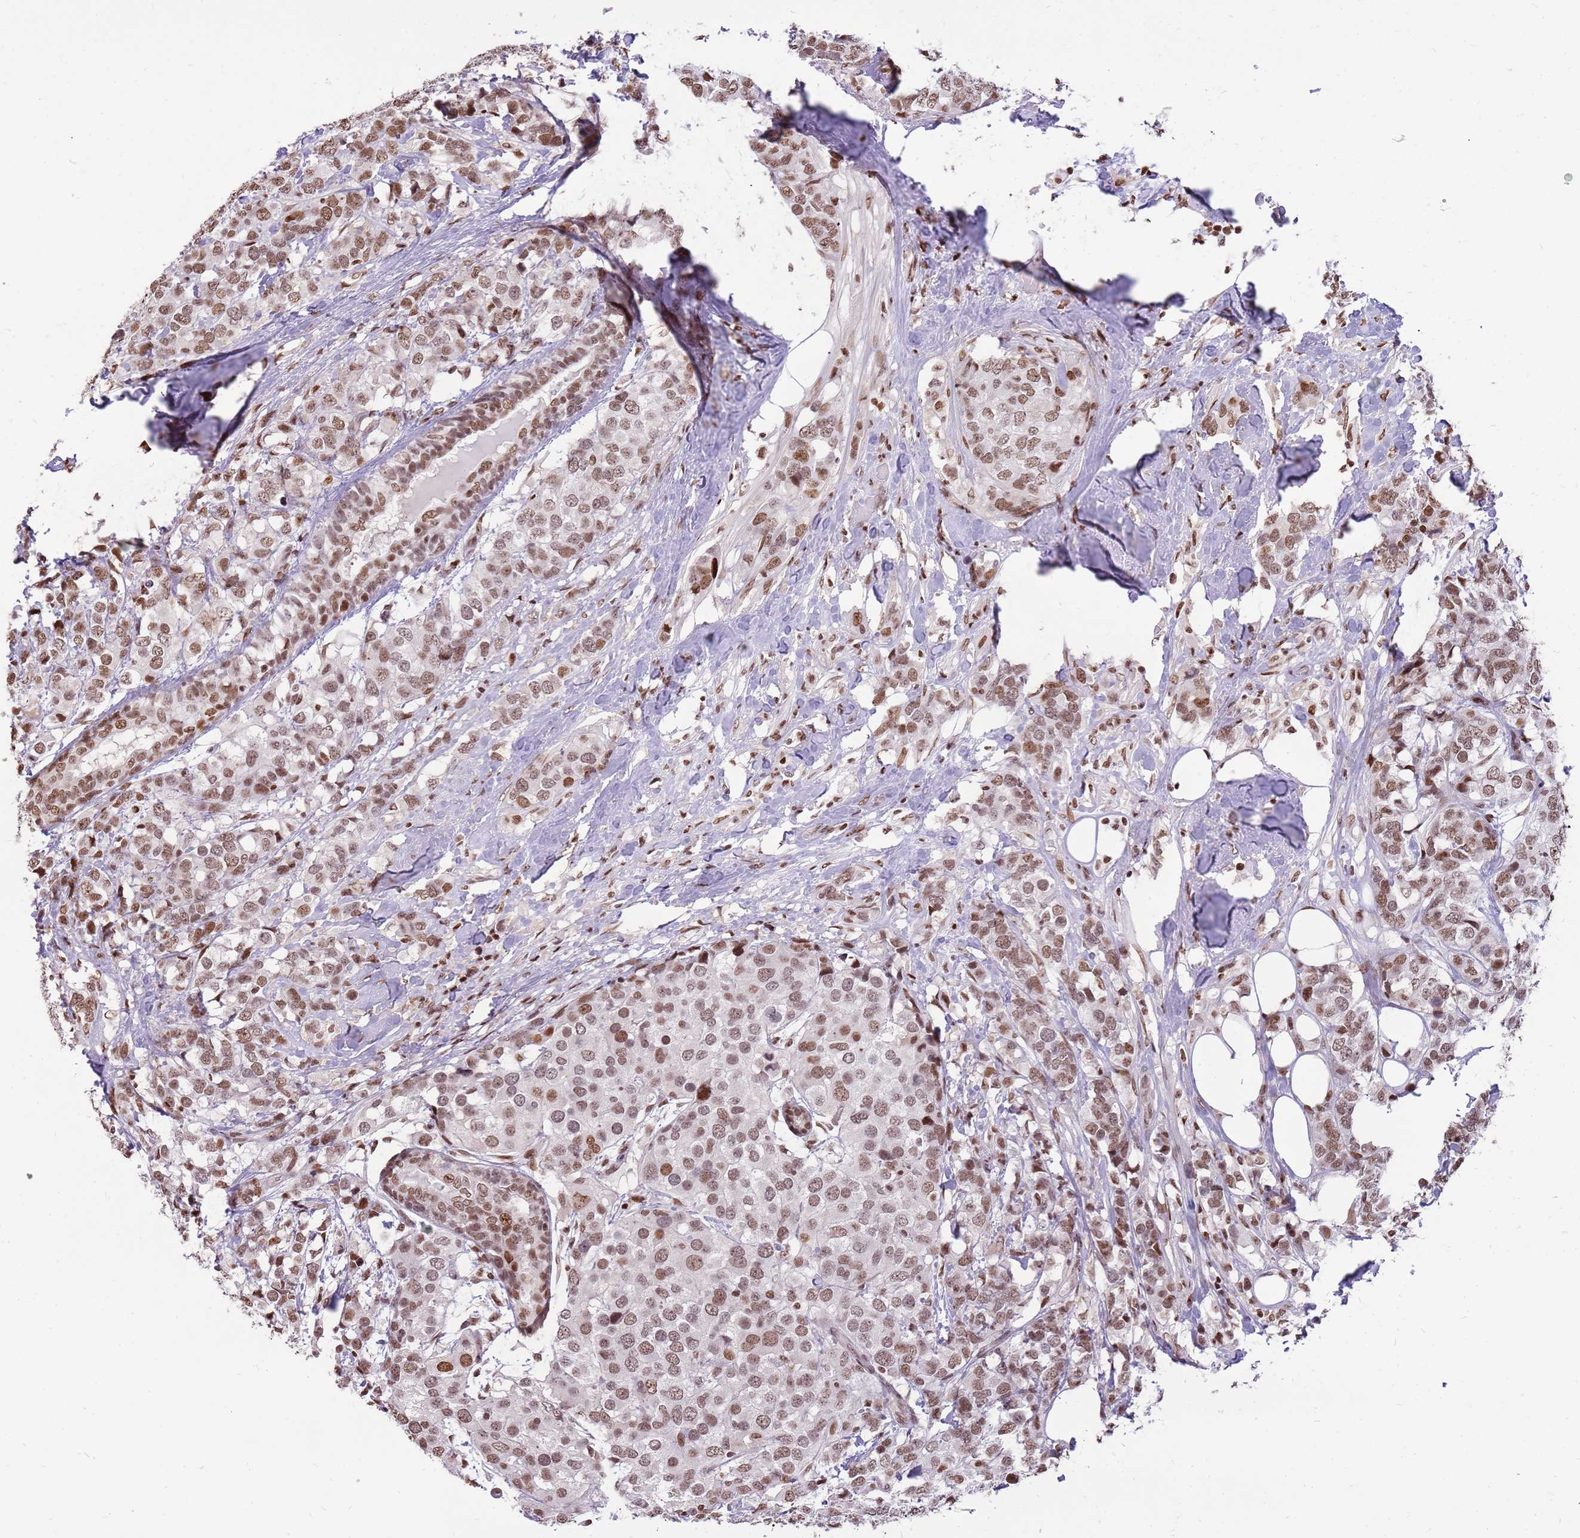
{"staining": {"intensity": "moderate", "quantity": ">75%", "location": "nuclear"}, "tissue": "breast cancer", "cell_type": "Tumor cells", "image_type": "cancer", "snomed": [{"axis": "morphology", "description": "Lobular carcinoma"}, {"axis": "topography", "description": "Breast"}], "caption": "The photomicrograph shows a brown stain indicating the presence of a protein in the nuclear of tumor cells in lobular carcinoma (breast).", "gene": "WASHC4", "patient": {"sex": "female", "age": 59}}